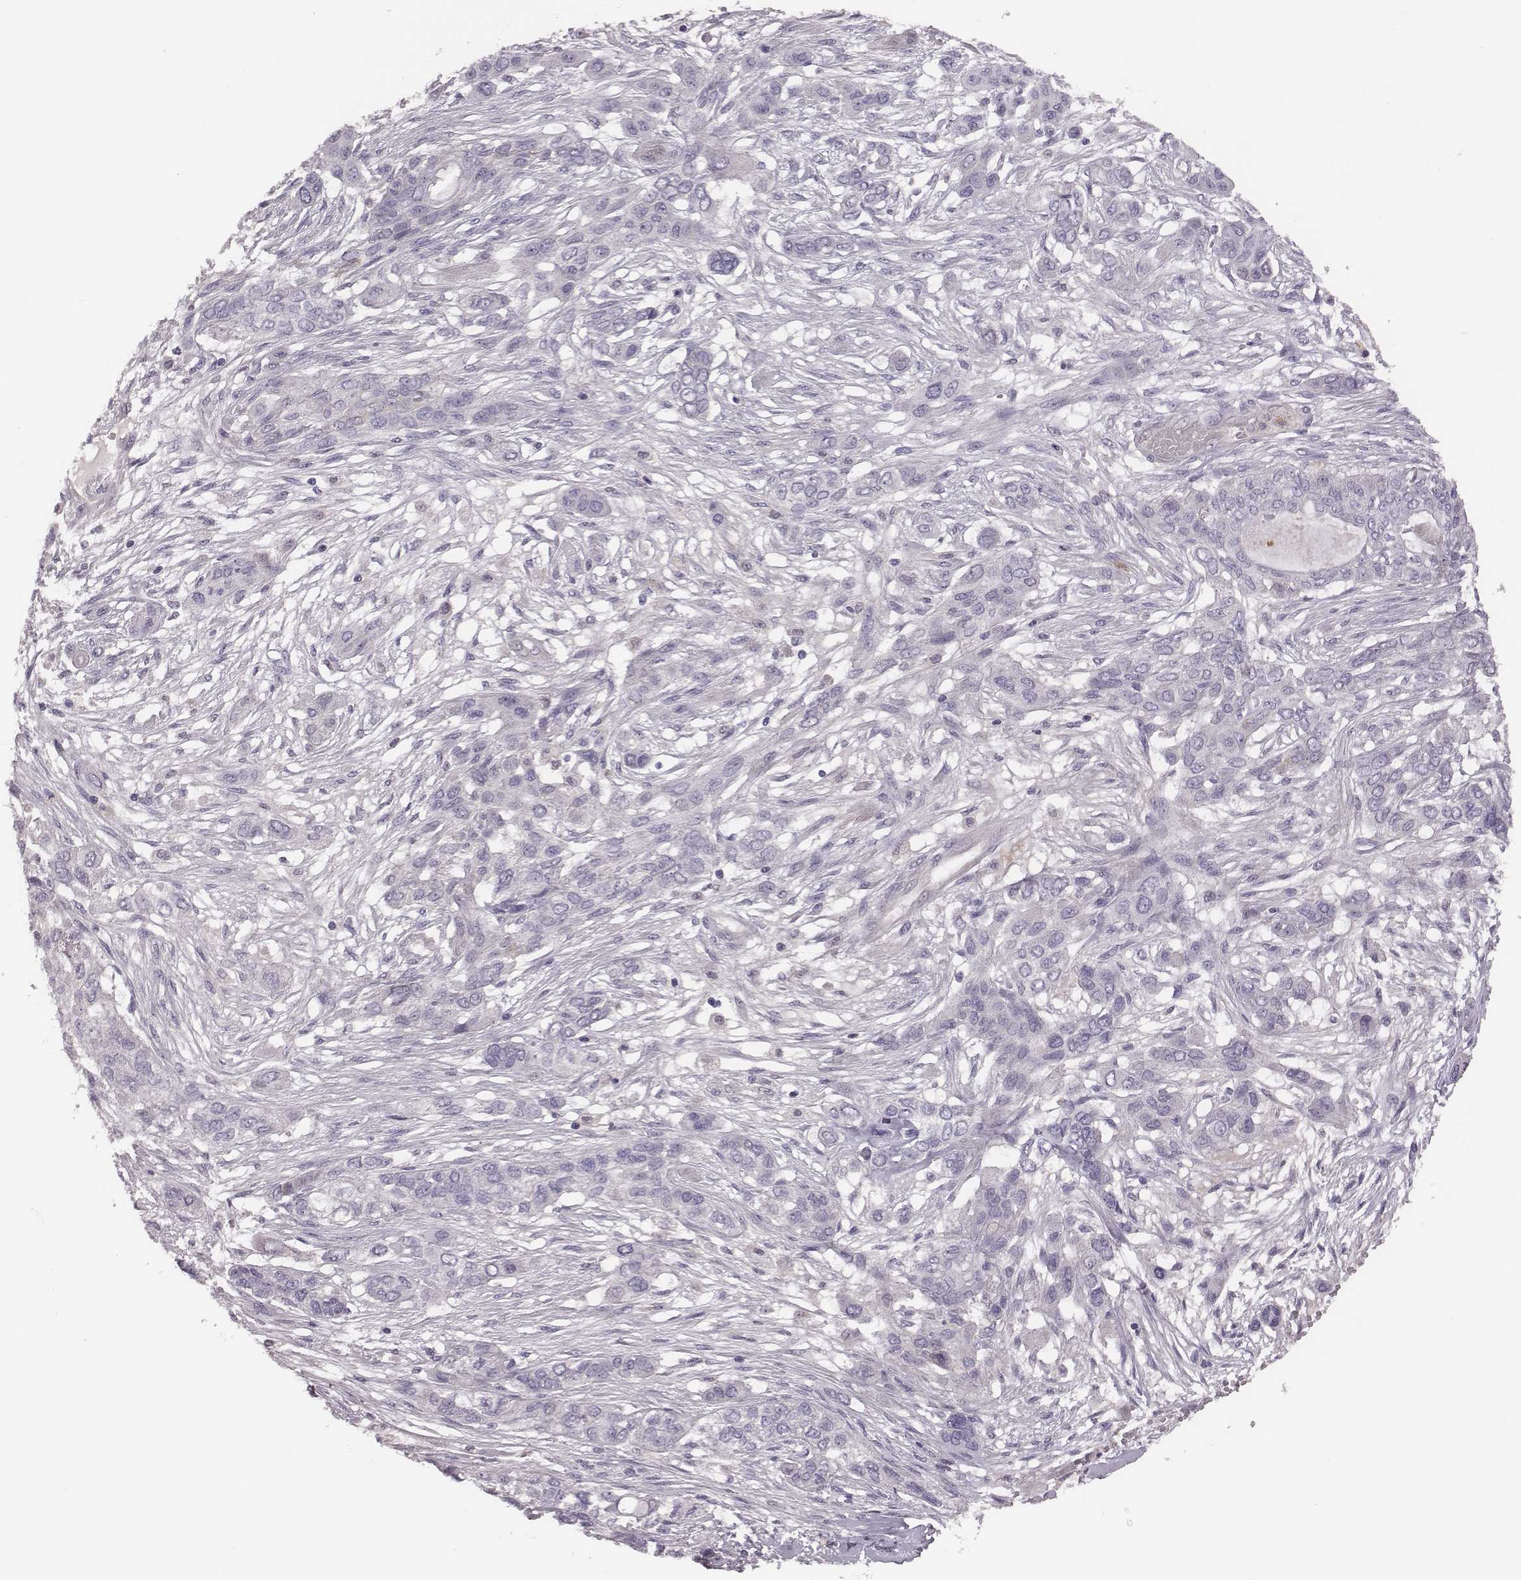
{"staining": {"intensity": "negative", "quantity": "none", "location": "none"}, "tissue": "lung cancer", "cell_type": "Tumor cells", "image_type": "cancer", "snomed": [{"axis": "morphology", "description": "Squamous cell carcinoma, NOS"}, {"axis": "topography", "description": "Lung"}], "caption": "Immunohistochemistry photomicrograph of human lung cancer (squamous cell carcinoma) stained for a protein (brown), which demonstrates no staining in tumor cells.", "gene": "KMO", "patient": {"sex": "female", "age": 70}}